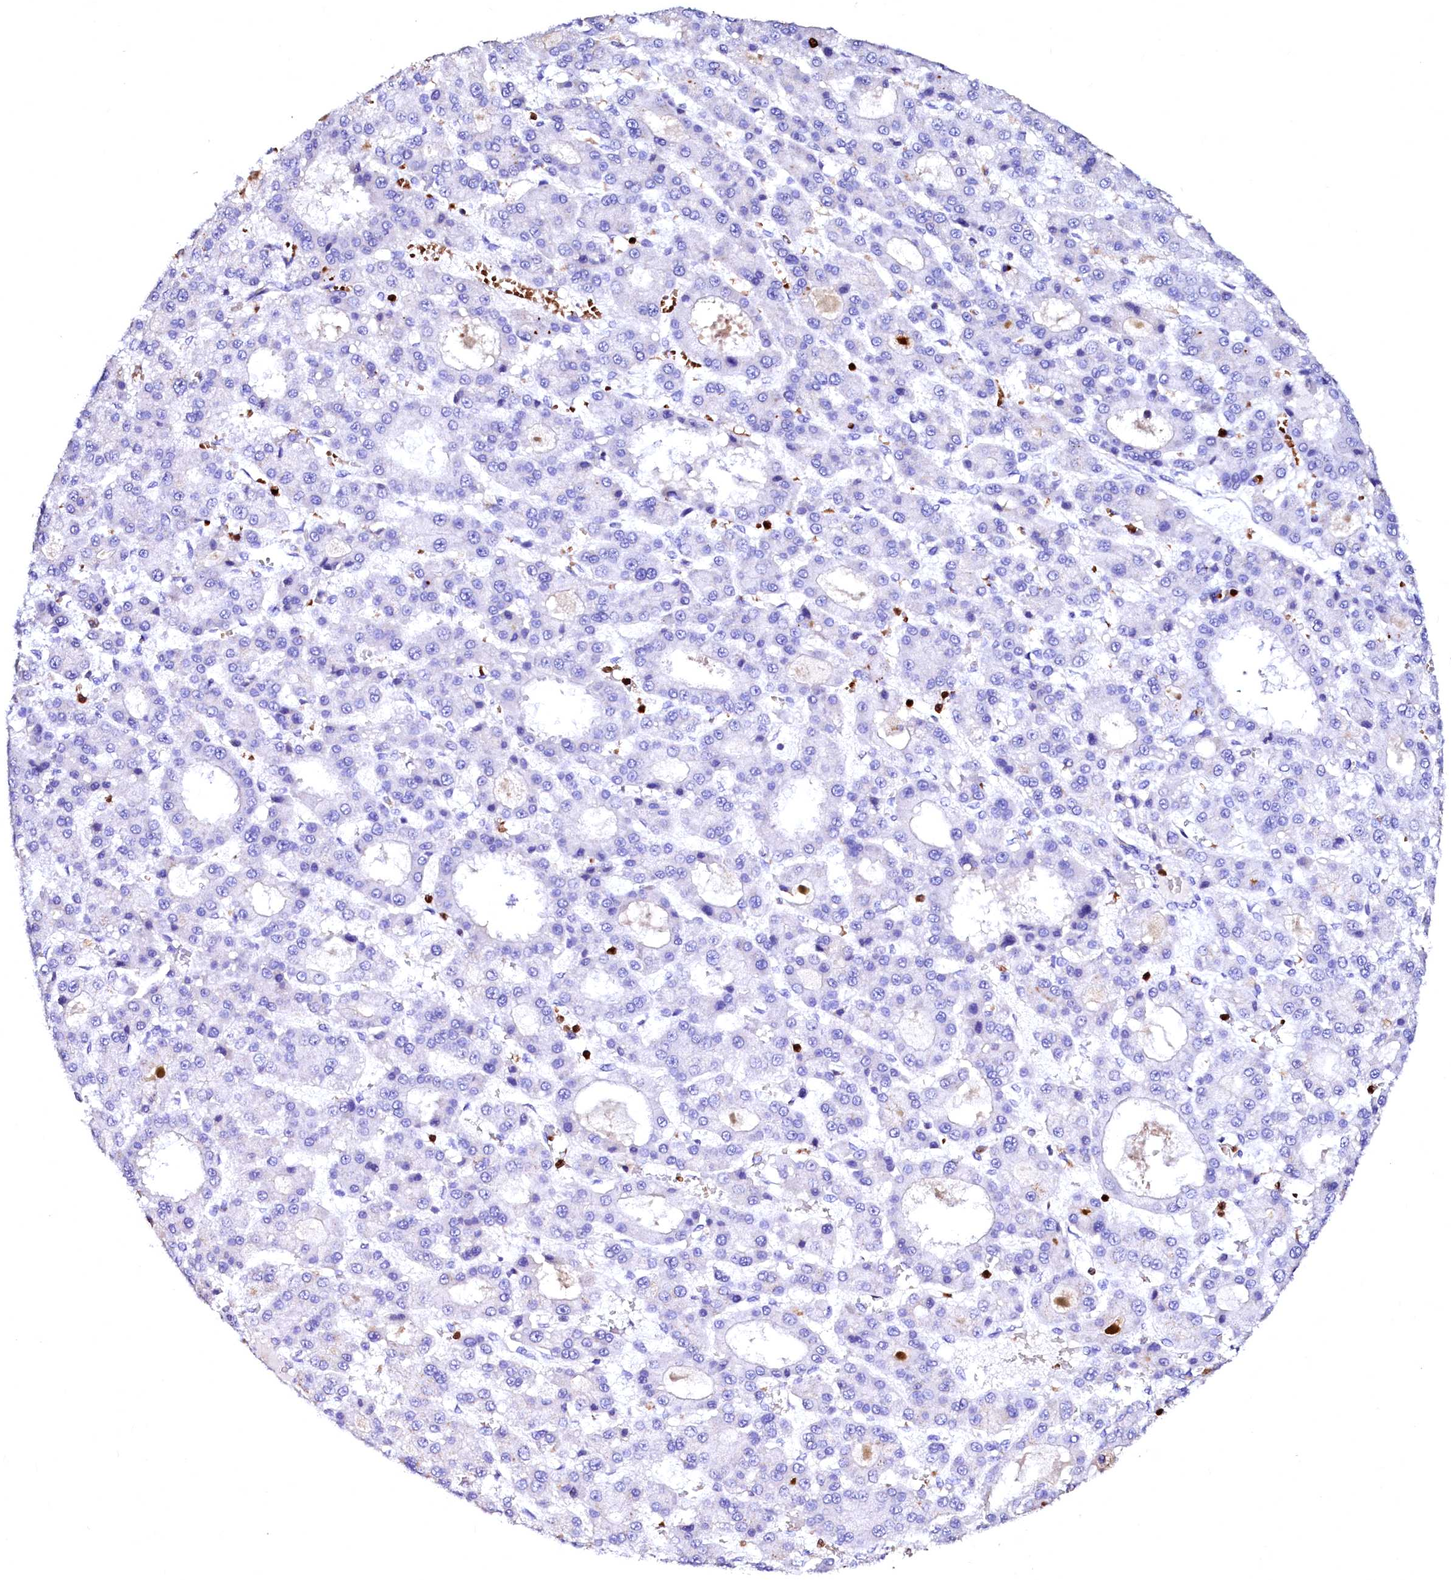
{"staining": {"intensity": "negative", "quantity": "none", "location": "none"}, "tissue": "liver cancer", "cell_type": "Tumor cells", "image_type": "cancer", "snomed": [{"axis": "morphology", "description": "Carcinoma, Hepatocellular, NOS"}, {"axis": "topography", "description": "Liver"}], "caption": "Liver hepatocellular carcinoma was stained to show a protein in brown. There is no significant expression in tumor cells.", "gene": "RAB27A", "patient": {"sex": "male", "age": 70}}